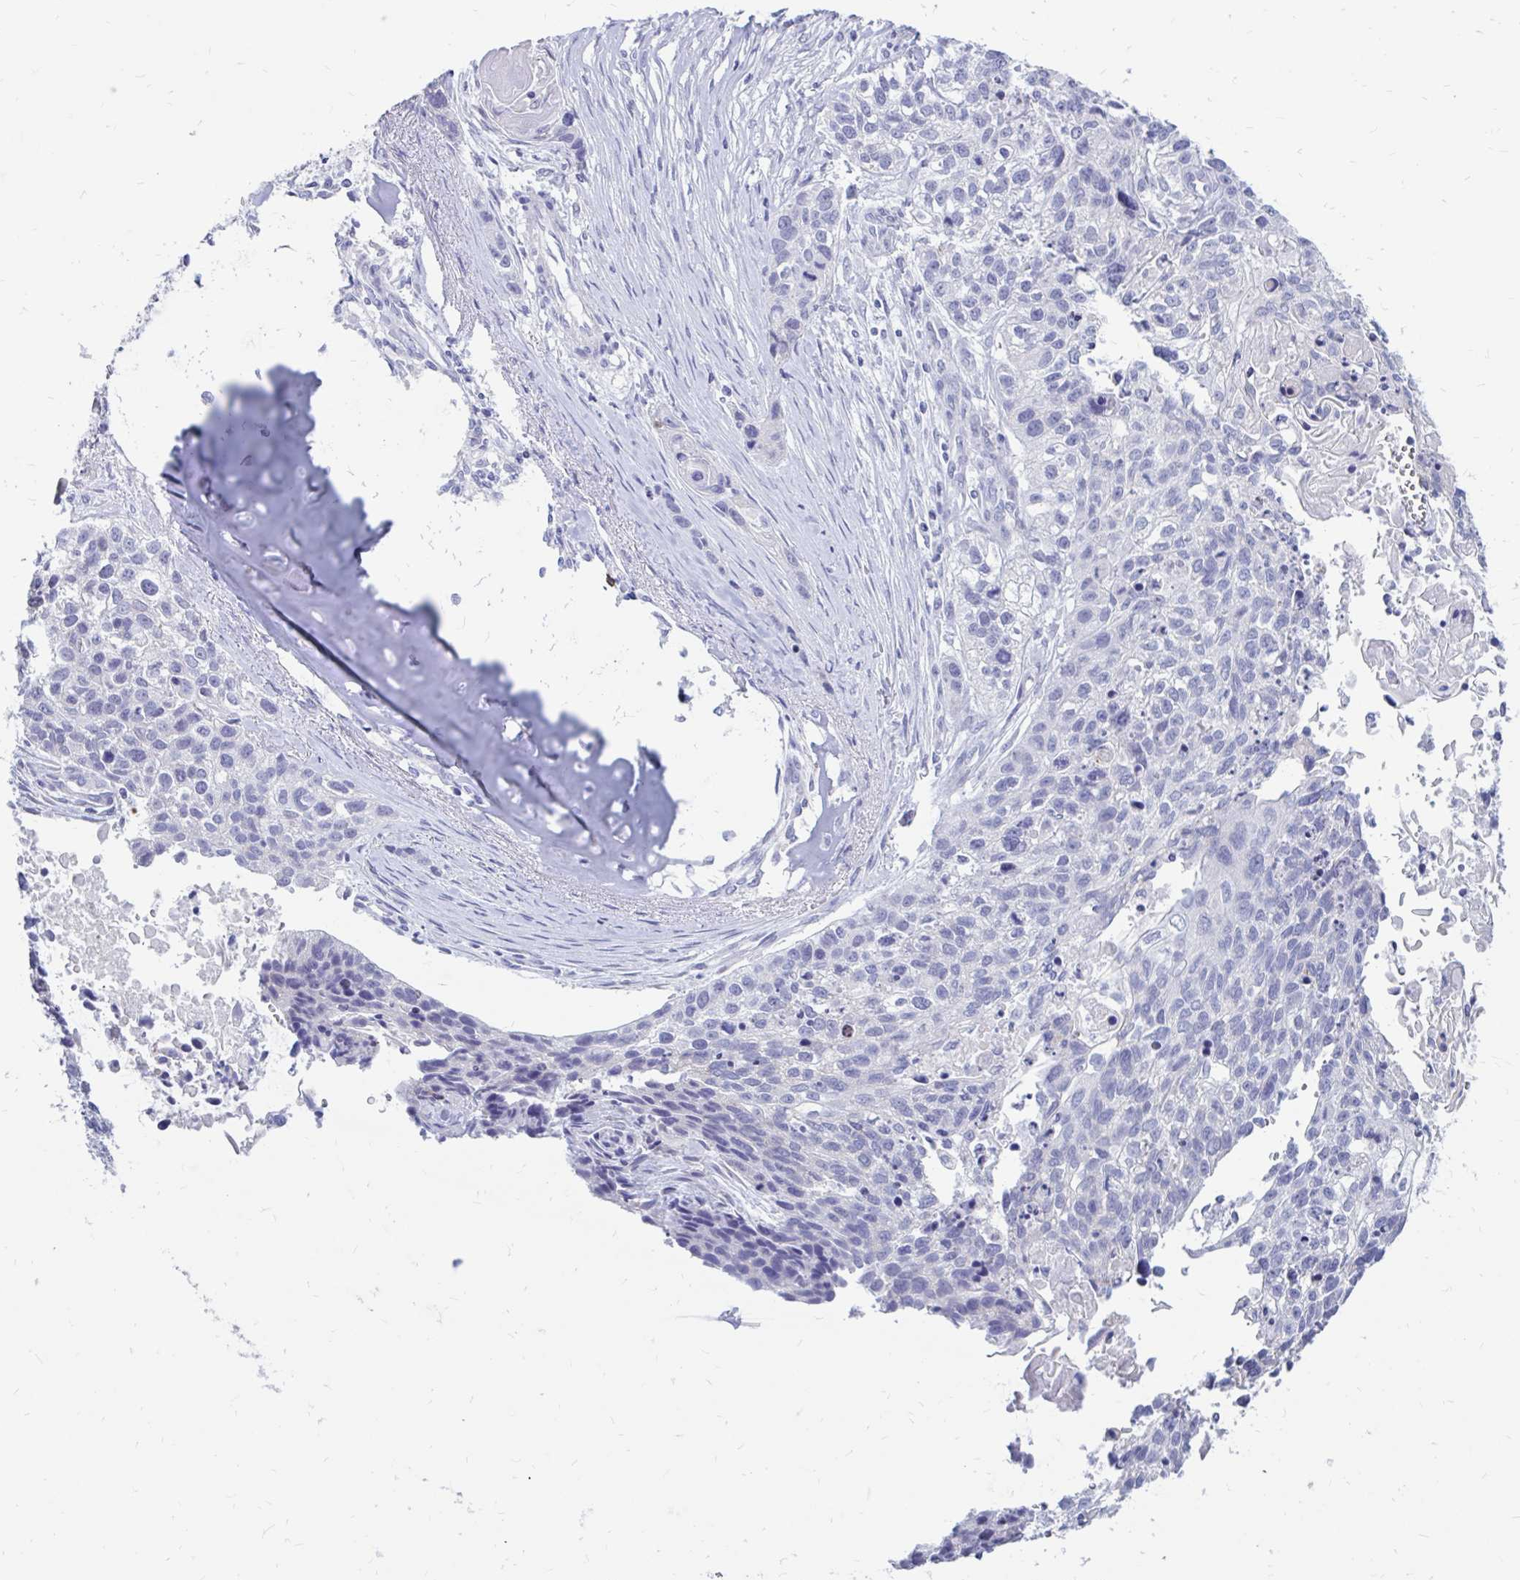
{"staining": {"intensity": "negative", "quantity": "none", "location": "none"}, "tissue": "lung cancer", "cell_type": "Tumor cells", "image_type": "cancer", "snomed": [{"axis": "morphology", "description": "Squamous cell carcinoma, NOS"}, {"axis": "topography", "description": "Lung"}], "caption": "A micrograph of human lung squamous cell carcinoma is negative for staining in tumor cells. (DAB immunohistochemistry visualized using brightfield microscopy, high magnification).", "gene": "IGSF5", "patient": {"sex": "male", "age": 74}}